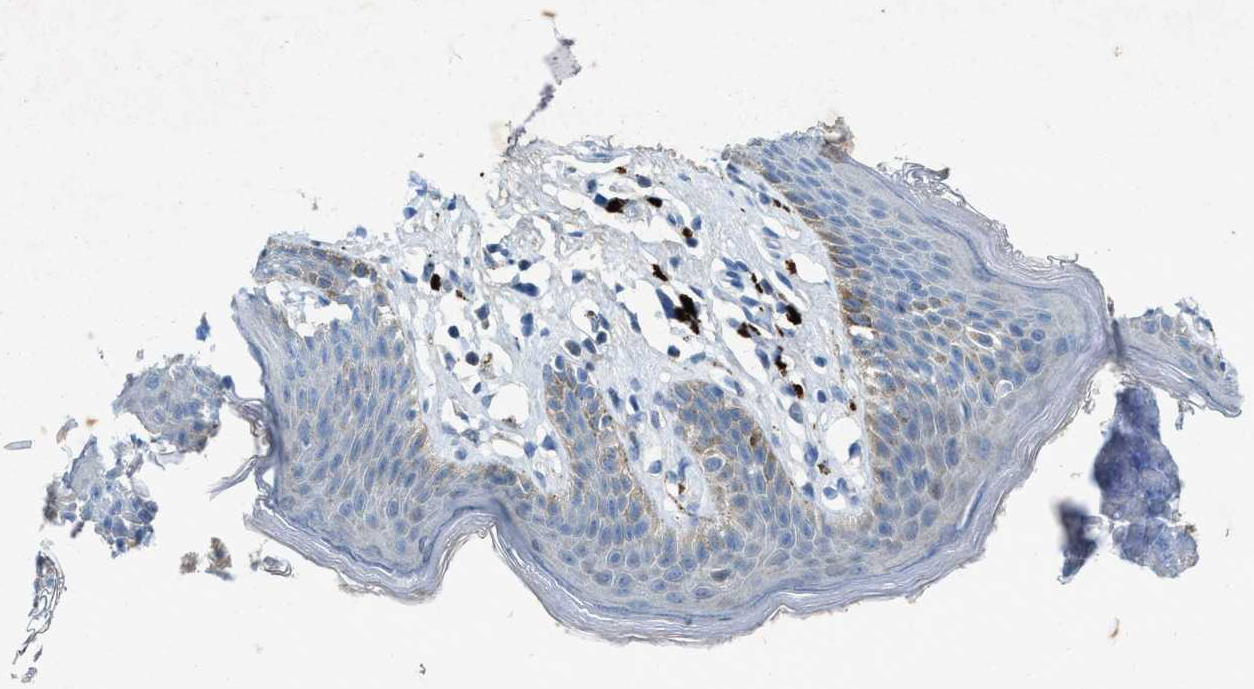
{"staining": {"intensity": "weak", "quantity": "<25%", "location": "cytoplasmic/membranous"}, "tissue": "skin", "cell_type": "Epidermal cells", "image_type": "normal", "snomed": [{"axis": "morphology", "description": "Normal tissue, NOS"}, {"axis": "topography", "description": "Vulva"}], "caption": "An image of skin stained for a protein exhibits no brown staining in epidermal cells.", "gene": "URGCP", "patient": {"sex": "female", "age": 66}}